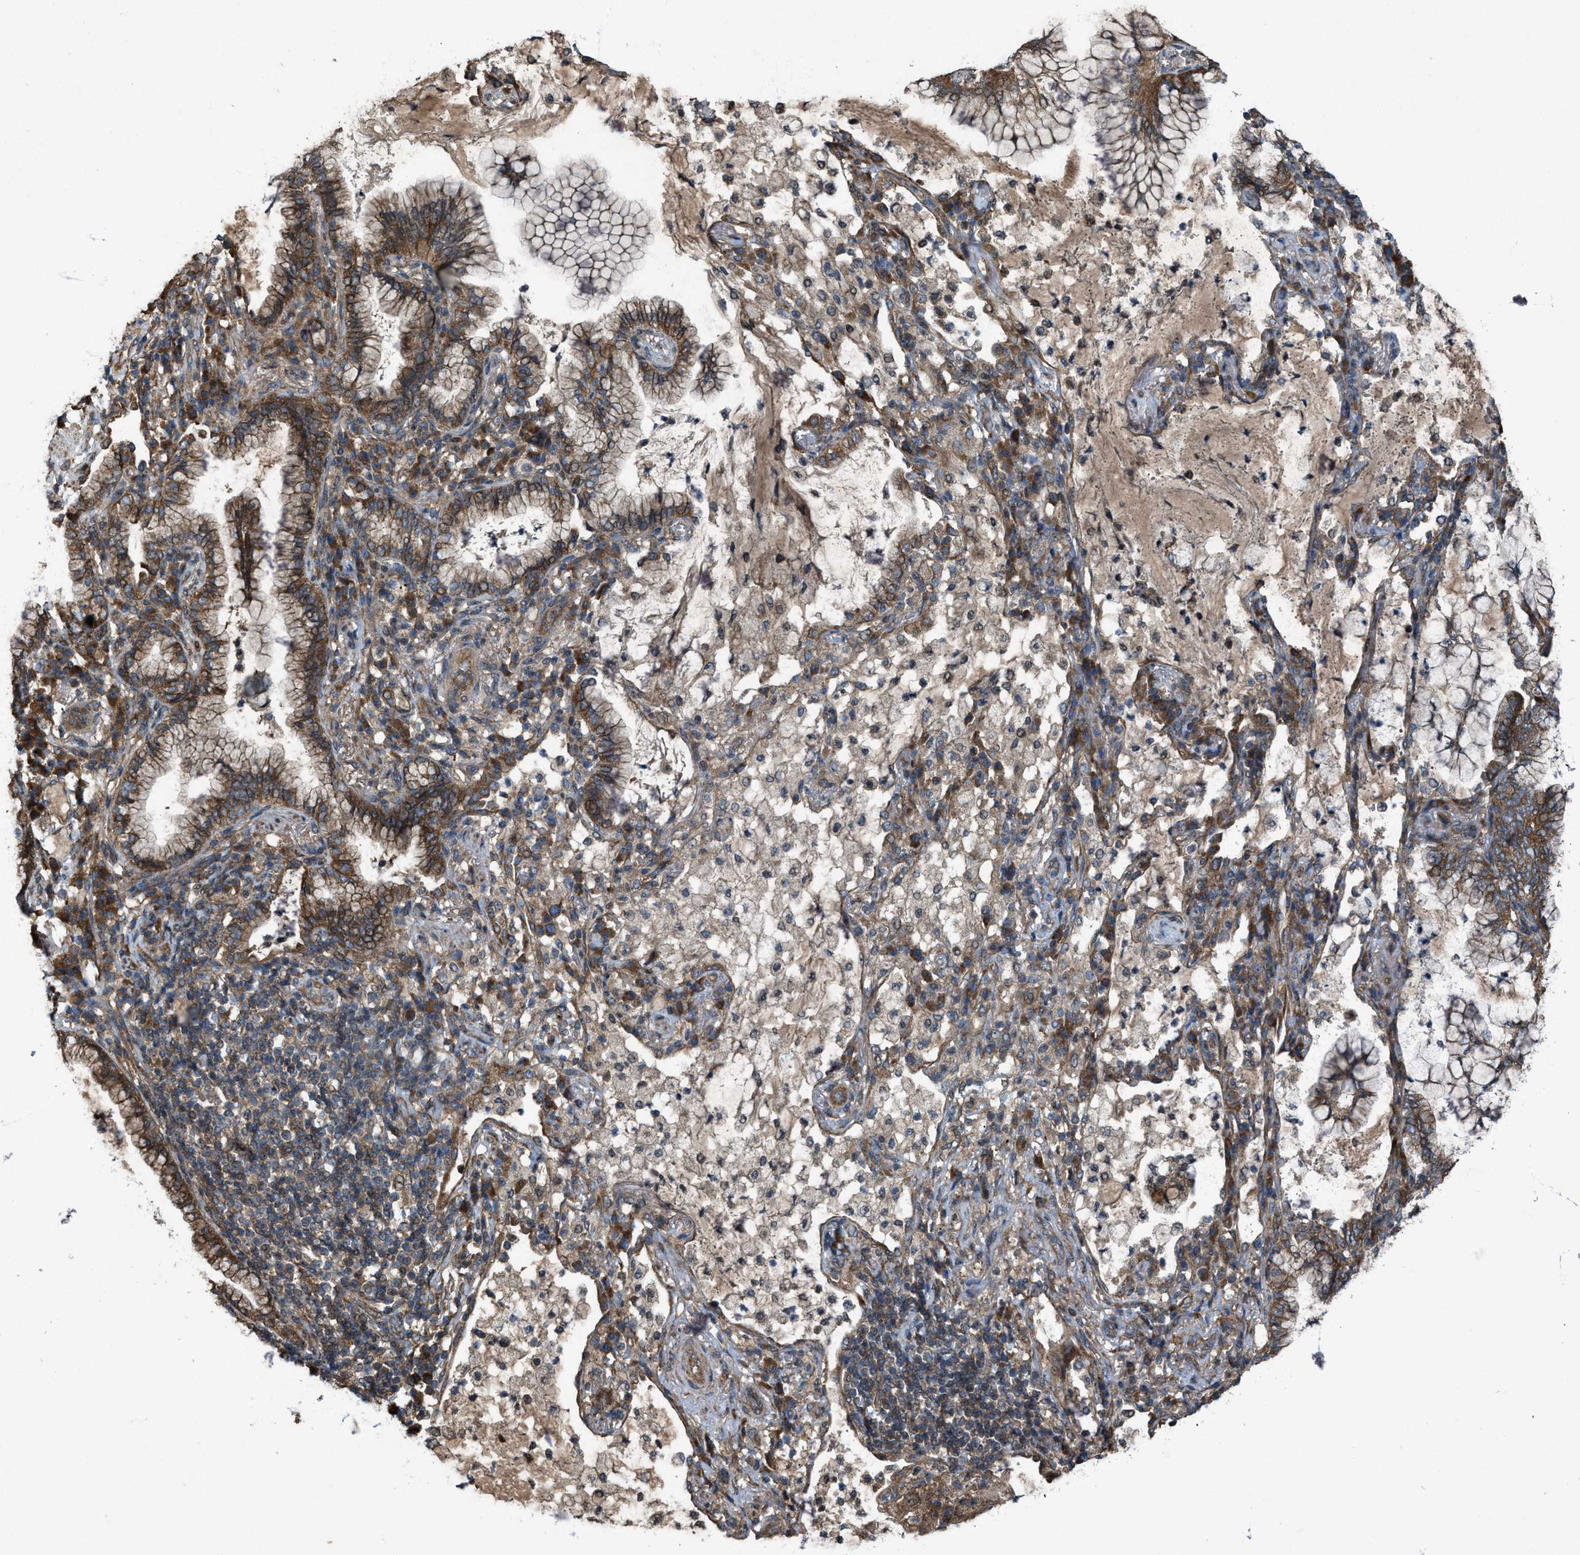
{"staining": {"intensity": "moderate", "quantity": ">75%", "location": "cytoplasmic/membranous"}, "tissue": "lung cancer", "cell_type": "Tumor cells", "image_type": "cancer", "snomed": [{"axis": "morphology", "description": "Adenocarcinoma, NOS"}, {"axis": "topography", "description": "Lung"}], "caption": "The micrograph shows staining of lung cancer (adenocarcinoma), revealing moderate cytoplasmic/membranous protein expression (brown color) within tumor cells.", "gene": "PDP2", "patient": {"sex": "female", "age": 70}}